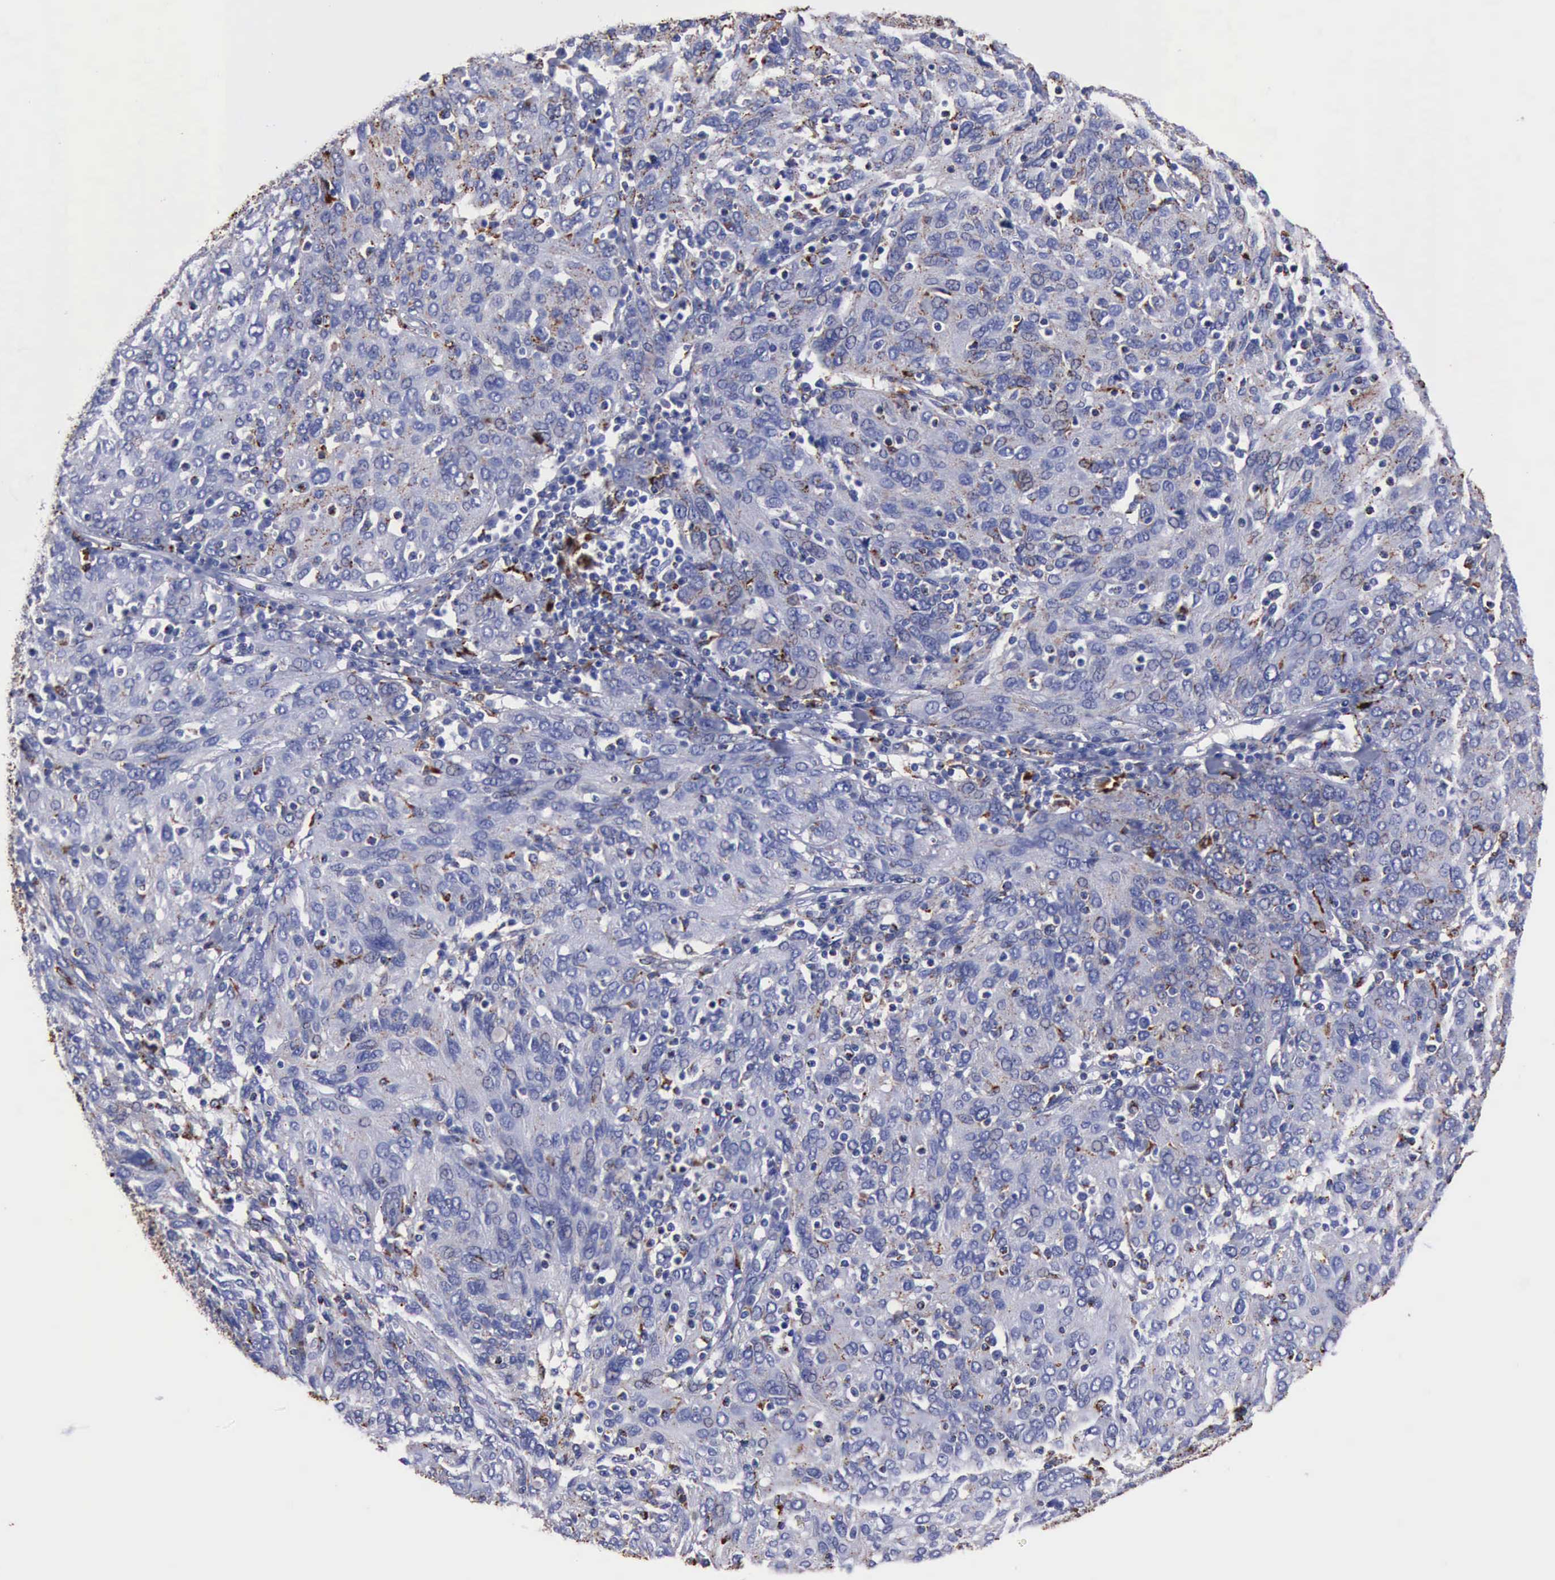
{"staining": {"intensity": "moderate", "quantity": "<25%", "location": "cytoplasmic/membranous"}, "tissue": "ovarian cancer", "cell_type": "Tumor cells", "image_type": "cancer", "snomed": [{"axis": "morphology", "description": "Carcinoma, endometroid"}, {"axis": "topography", "description": "Ovary"}], "caption": "DAB (3,3'-diaminobenzidine) immunohistochemical staining of ovarian cancer shows moderate cytoplasmic/membranous protein expression in approximately <25% of tumor cells. The staining was performed using DAB (3,3'-diaminobenzidine), with brown indicating positive protein expression. Nuclei are stained blue with hematoxylin.", "gene": "CTSD", "patient": {"sex": "female", "age": 50}}